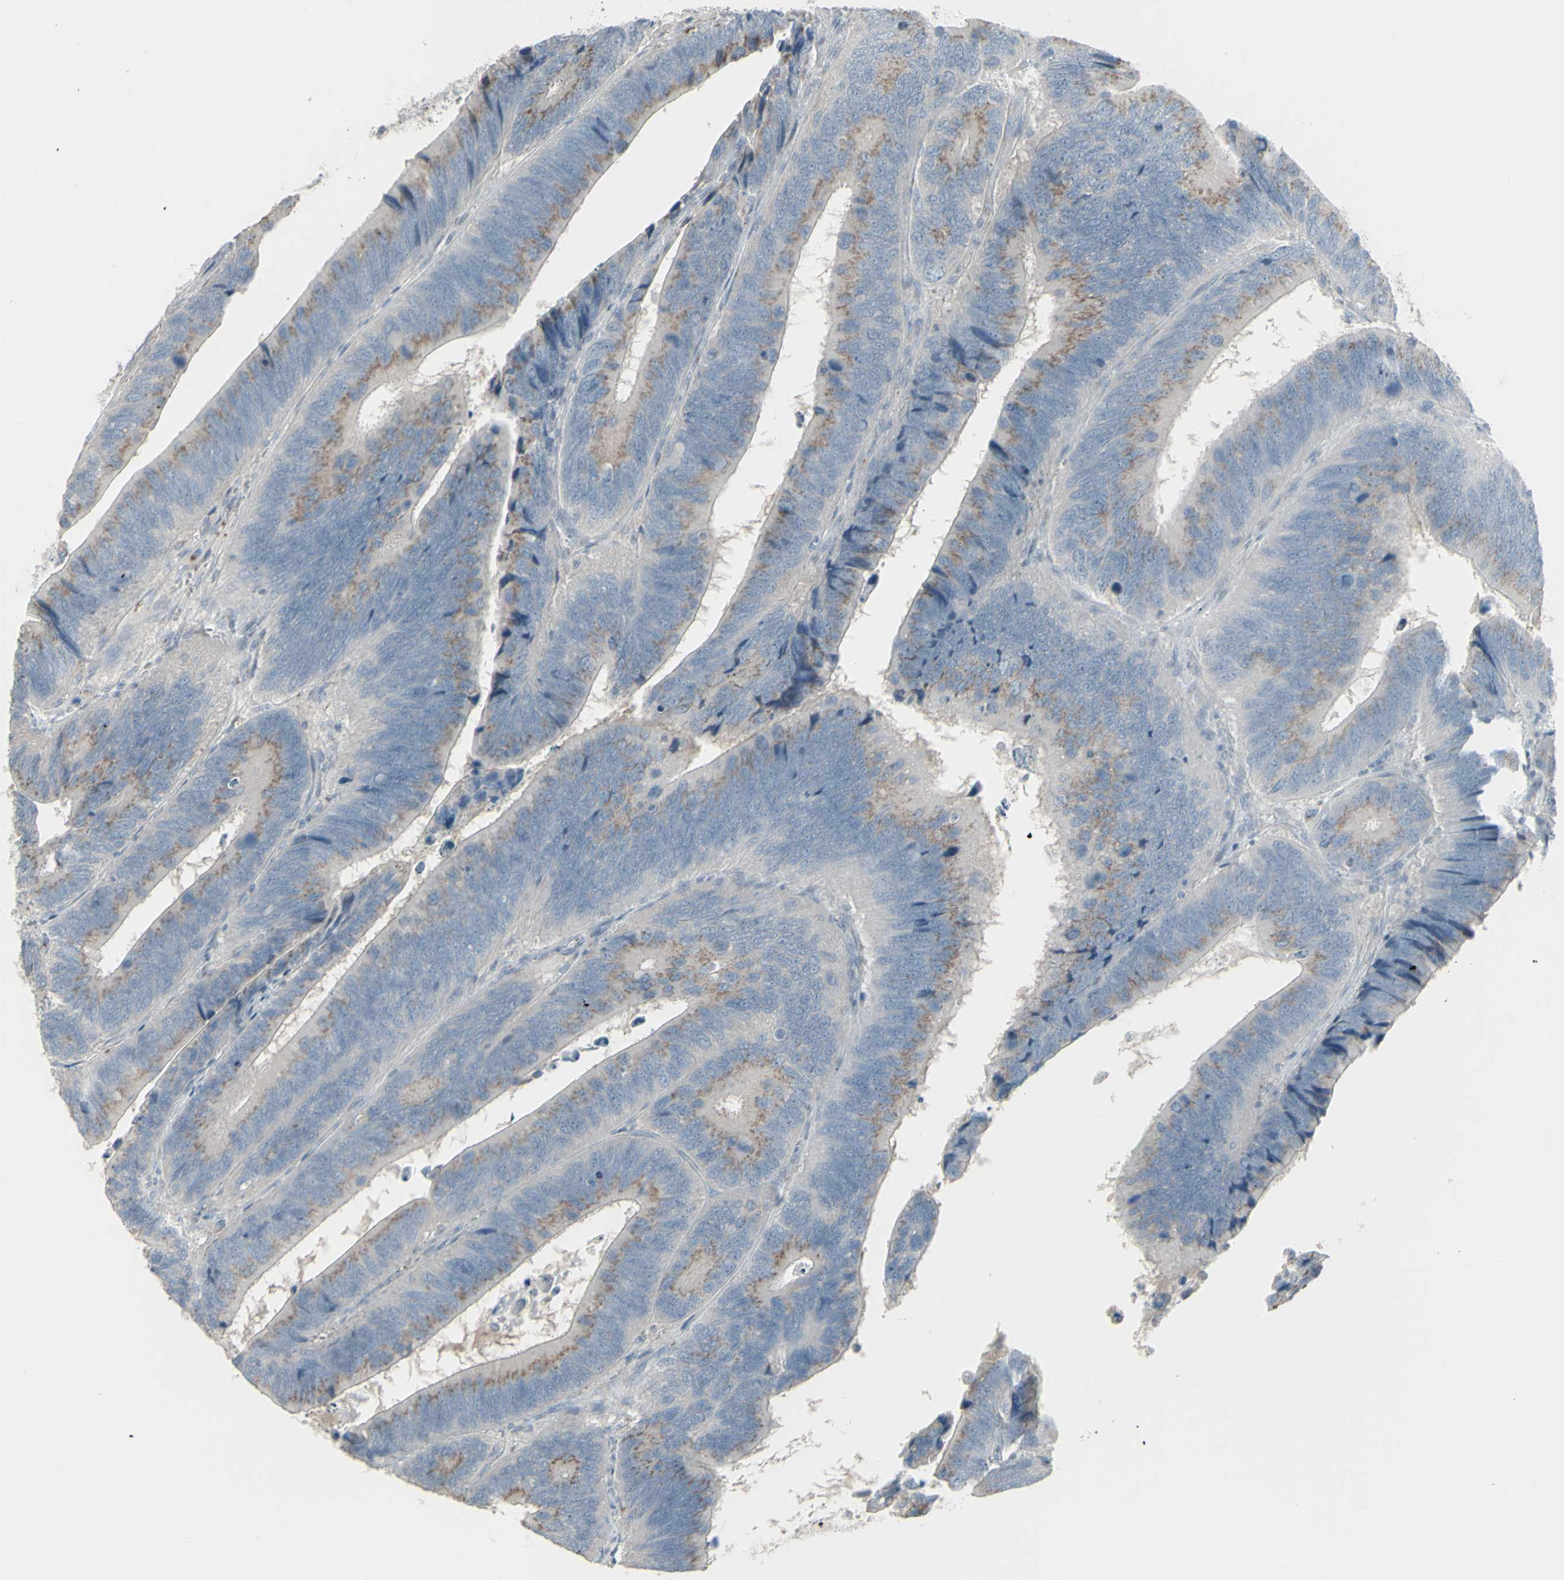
{"staining": {"intensity": "weak", "quantity": "25%-75%", "location": "cytoplasmic/membranous"}, "tissue": "colorectal cancer", "cell_type": "Tumor cells", "image_type": "cancer", "snomed": [{"axis": "morphology", "description": "Adenocarcinoma, NOS"}, {"axis": "topography", "description": "Colon"}], "caption": "Protein expression analysis of adenocarcinoma (colorectal) reveals weak cytoplasmic/membranous expression in about 25%-75% of tumor cells.", "gene": "CD79B", "patient": {"sex": "male", "age": 72}}